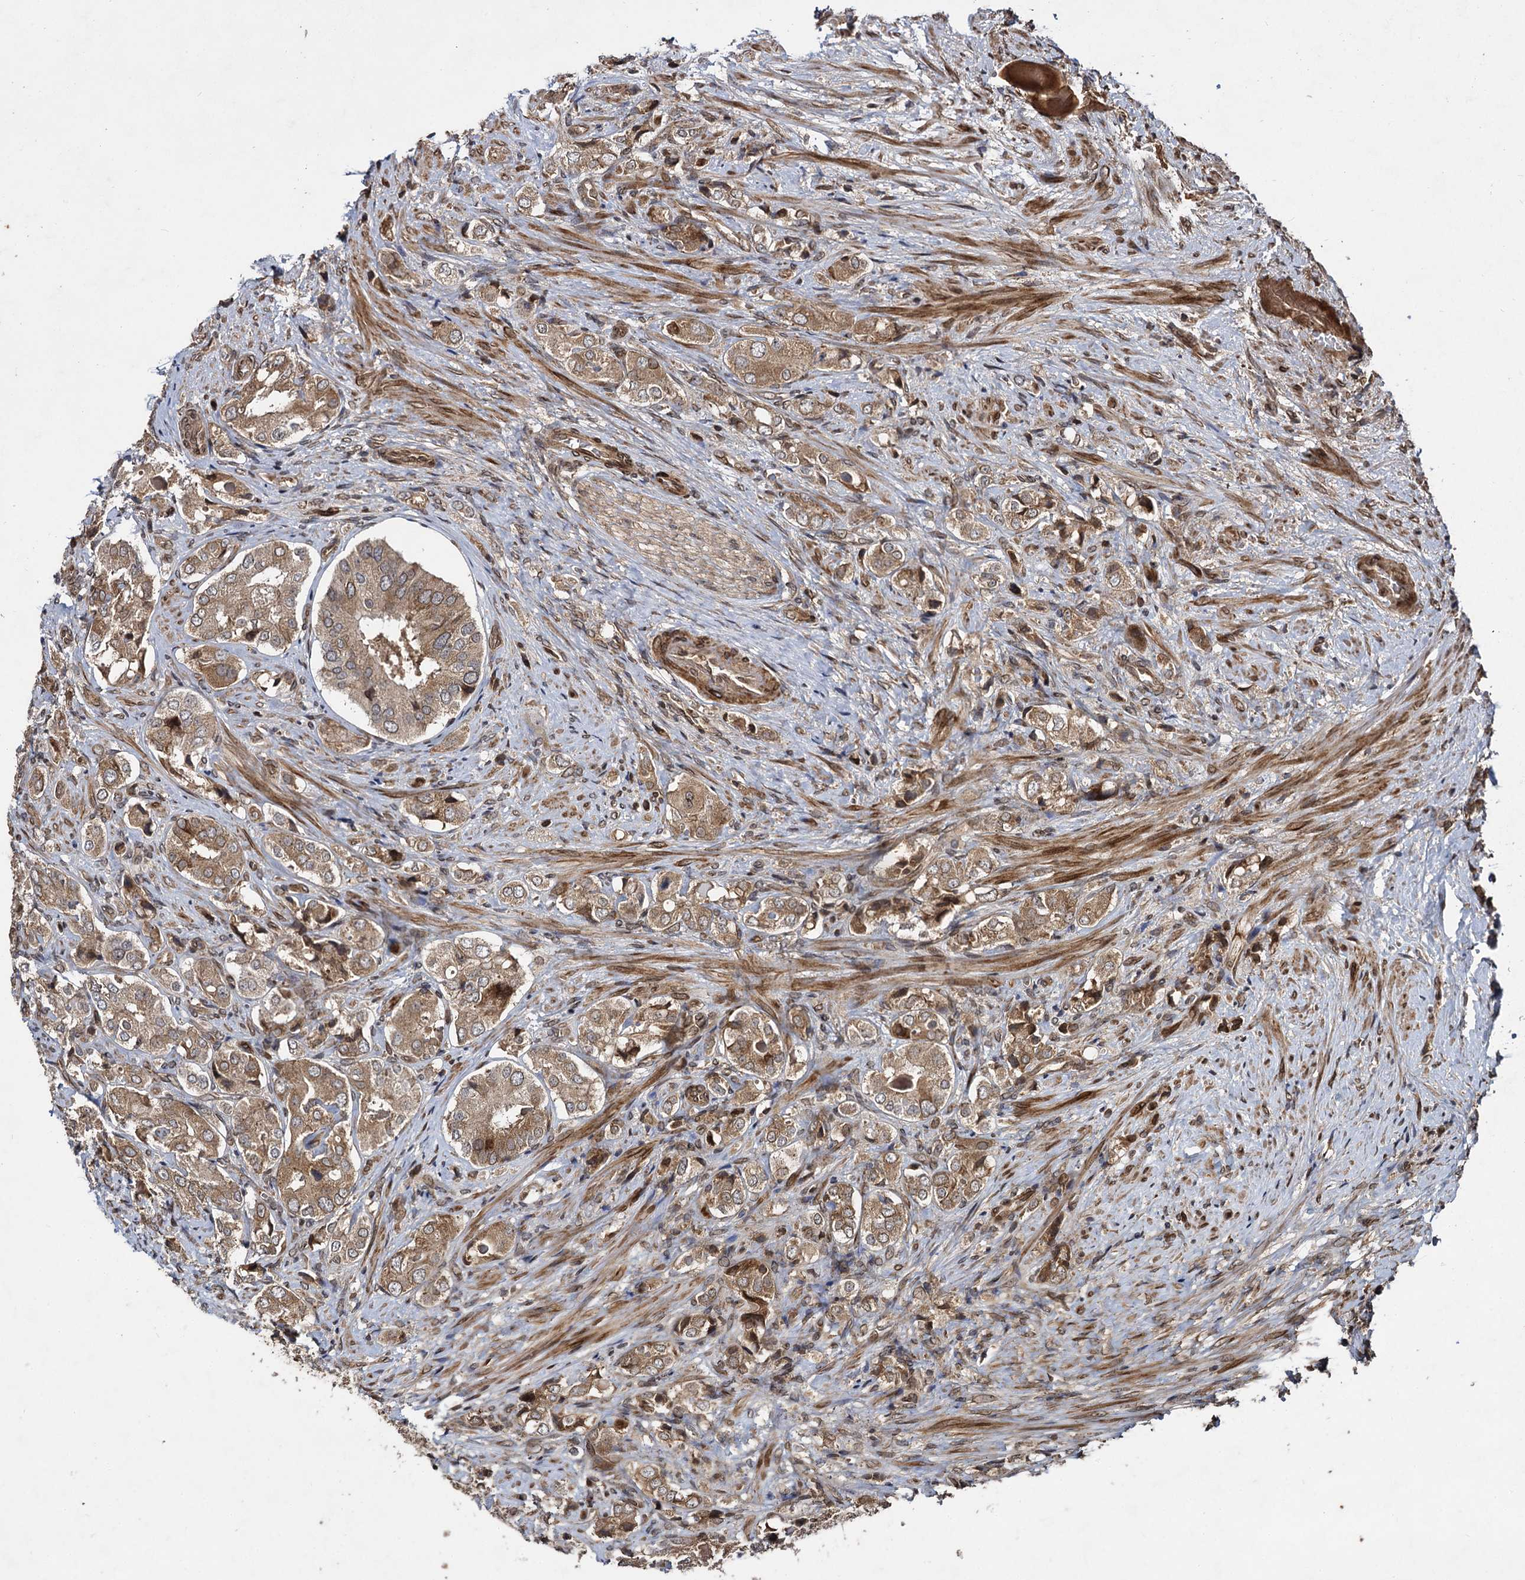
{"staining": {"intensity": "moderate", "quantity": ">75%", "location": "cytoplasmic/membranous"}, "tissue": "prostate cancer", "cell_type": "Tumor cells", "image_type": "cancer", "snomed": [{"axis": "morphology", "description": "Adenocarcinoma, High grade"}, {"axis": "topography", "description": "Prostate"}], "caption": "Tumor cells display medium levels of moderate cytoplasmic/membranous staining in about >75% of cells in prostate cancer (adenocarcinoma (high-grade)).", "gene": "DCP1B", "patient": {"sex": "male", "age": 65}}